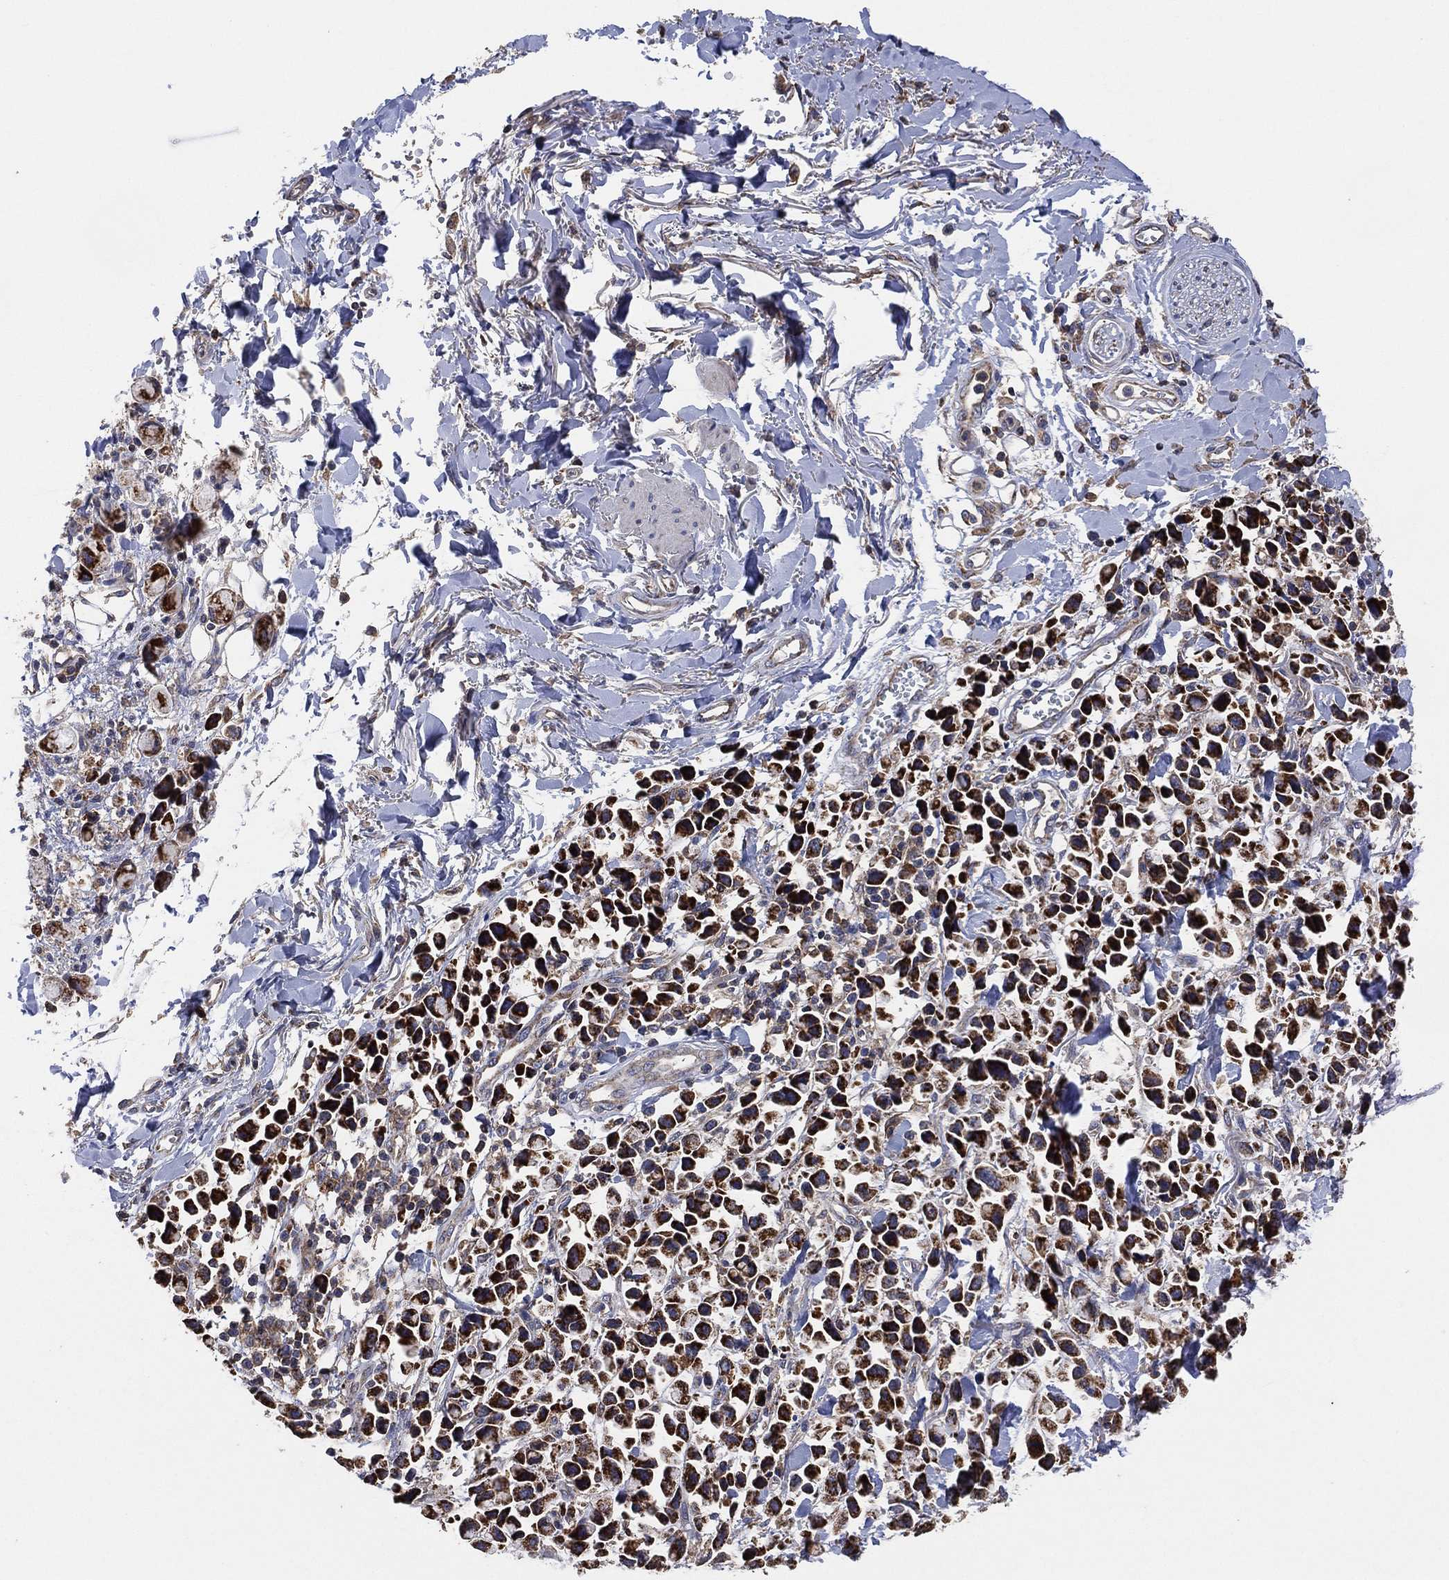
{"staining": {"intensity": "strong", "quantity": "25%-75%", "location": "cytoplasmic/membranous"}, "tissue": "stomach cancer", "cell_type": "Tumor cells", "image_type": "cancer", "snomed": [{"axis": "morphology", "description": "Adenocarcinoma, NOS"}, {"axis": "topography", "description": "Stomach"}], "caption": "A high amount of strong cytoplasmic/membranous positivity is appreciated in about 25%-75% of tumor cells in stomach cancer tissue.", "gene": "LIMD1", "patient": {"sex": "female", "age": 81}}